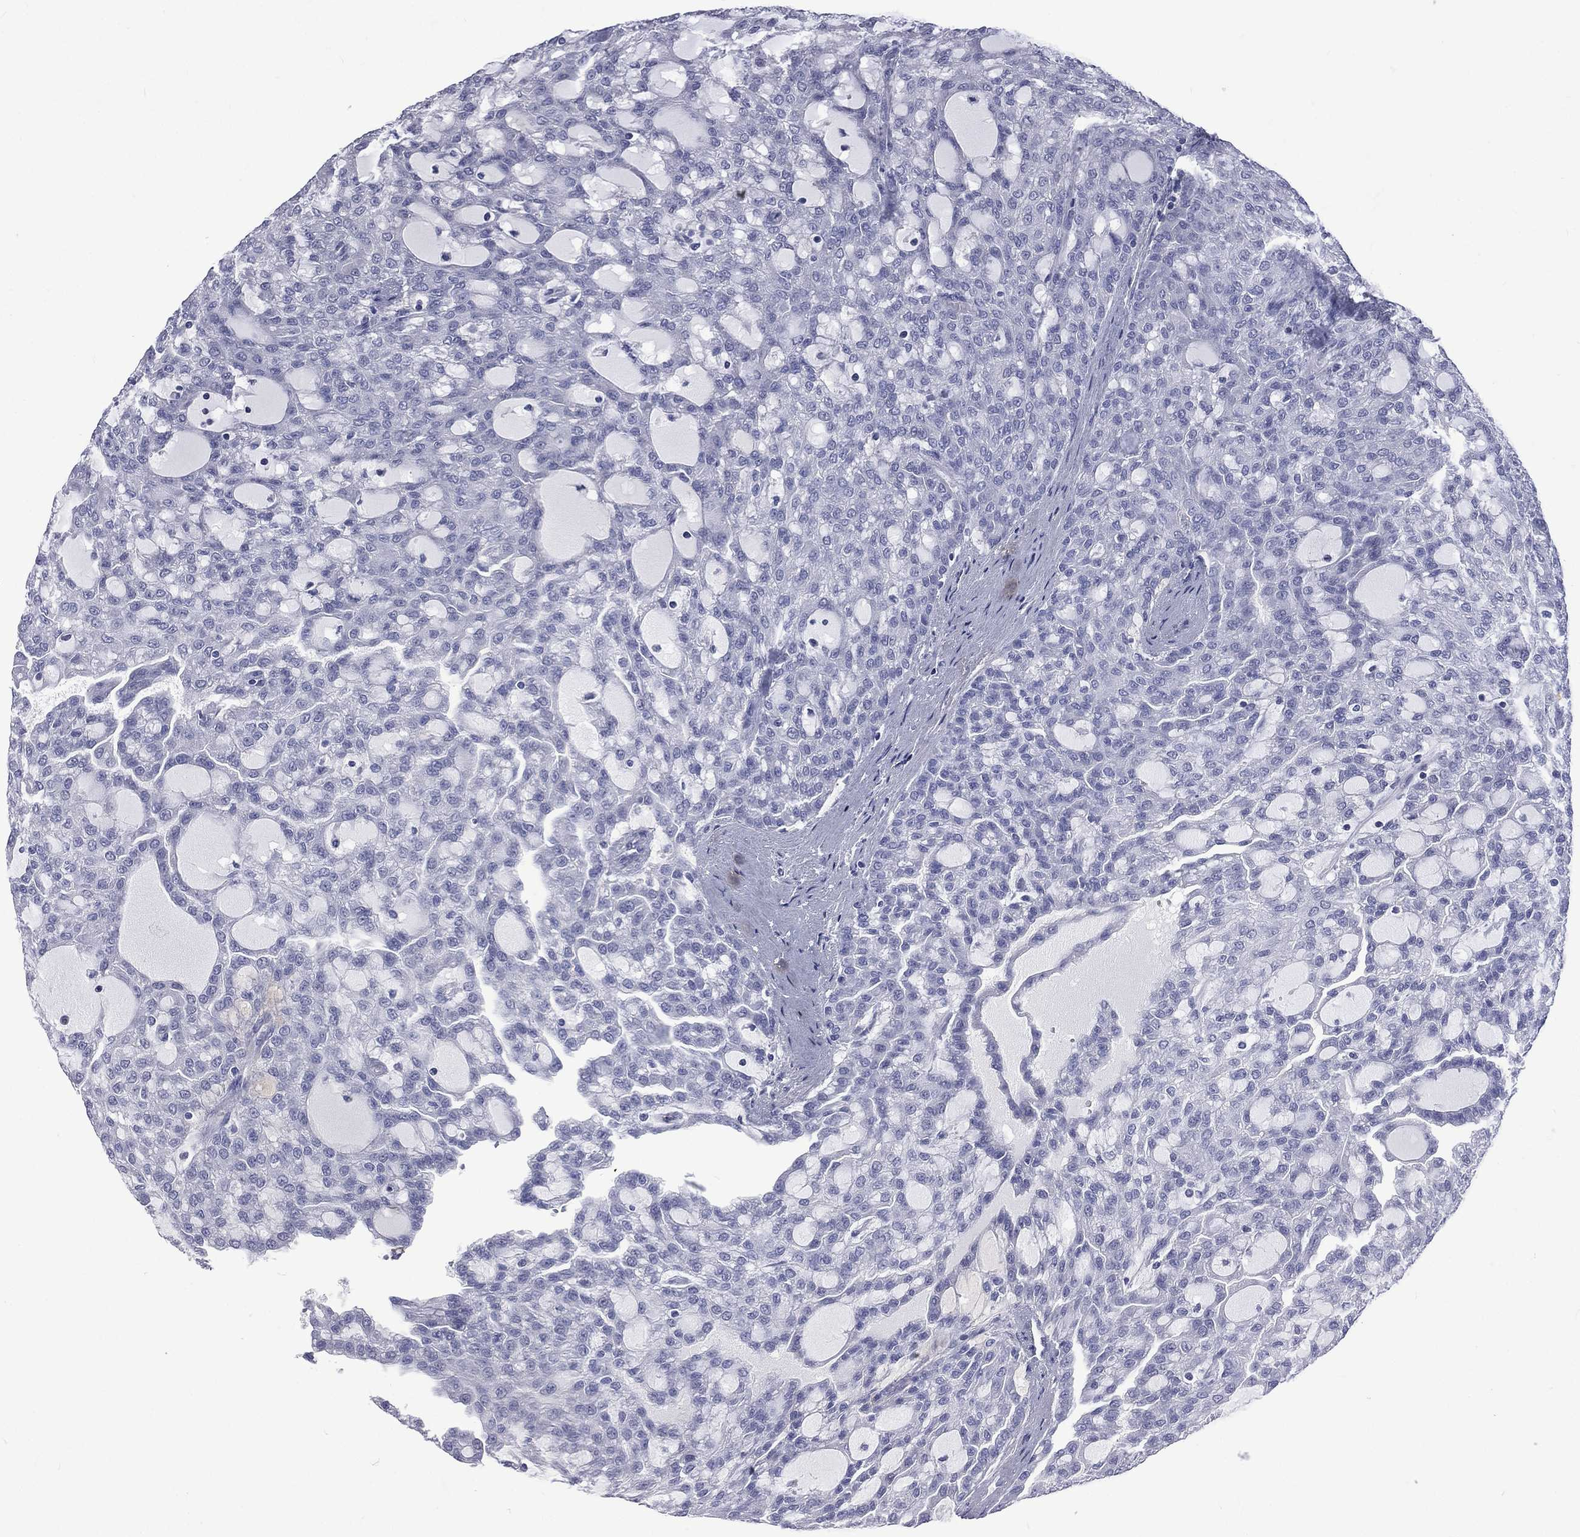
{"staining": {"intensity": "negative", "quantity": "none", "location": "none"}, "tissue": "renal cancer", "cell_type": "Tumor cells", "image_type": "cancer", "snomed": [{"axis": "morphology", "description": "Adenocarcinoma, NOS"}, {"axis": "topography", "description": "Kidney"}], "caption": "This micrograph is of renal adenocarcinoma stained with immunohistochemistry (IHC) to label a protein in brown with the nuclei are counter-stained blue. There is no staining in tumor cells.", "gene": "ELANE", "patient": {"sex": "male", "age": 63}}